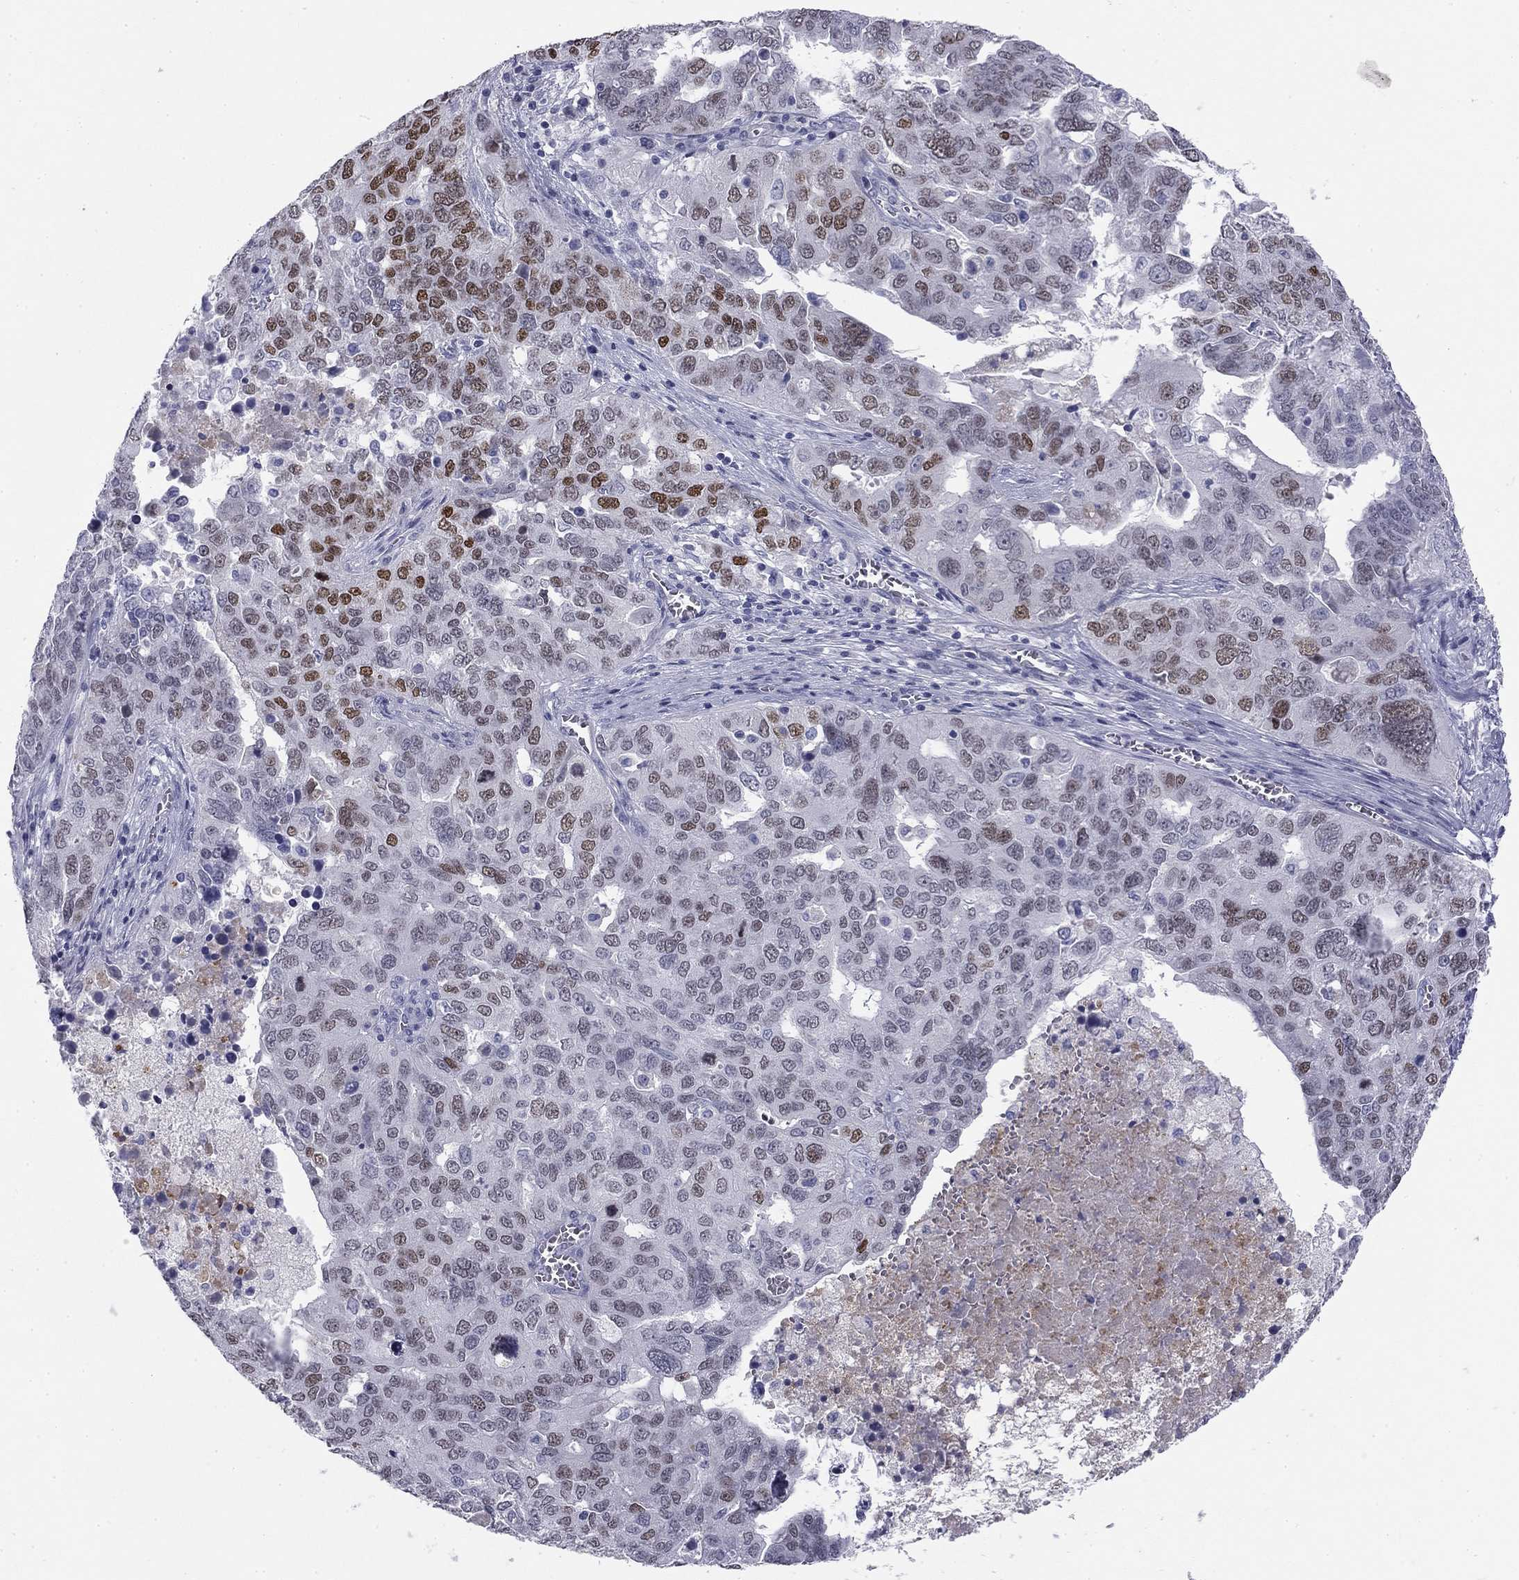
{"staining": {"intensity": "strong", "quantity": "<25%", "location": "nuclear"}, "tissue": "ovarian cancer", "cell_type": "Tumor cells", "image_type": "cancer", "snomed": [{"axis": "morphology", "description": "Carcinoma, endometroid"}, {"axis": "topography", "description": "Soft tissue"}, {"axis": "topography", "description": "Ovary"}], "caption": "A medium amount of strong nuclear positivity is seen in about <25% of tumor cells in ovarian endometroid carcinoma tissue.", "gene": "TFAP2B", "patient": {"sex": "female", "age": 52}}